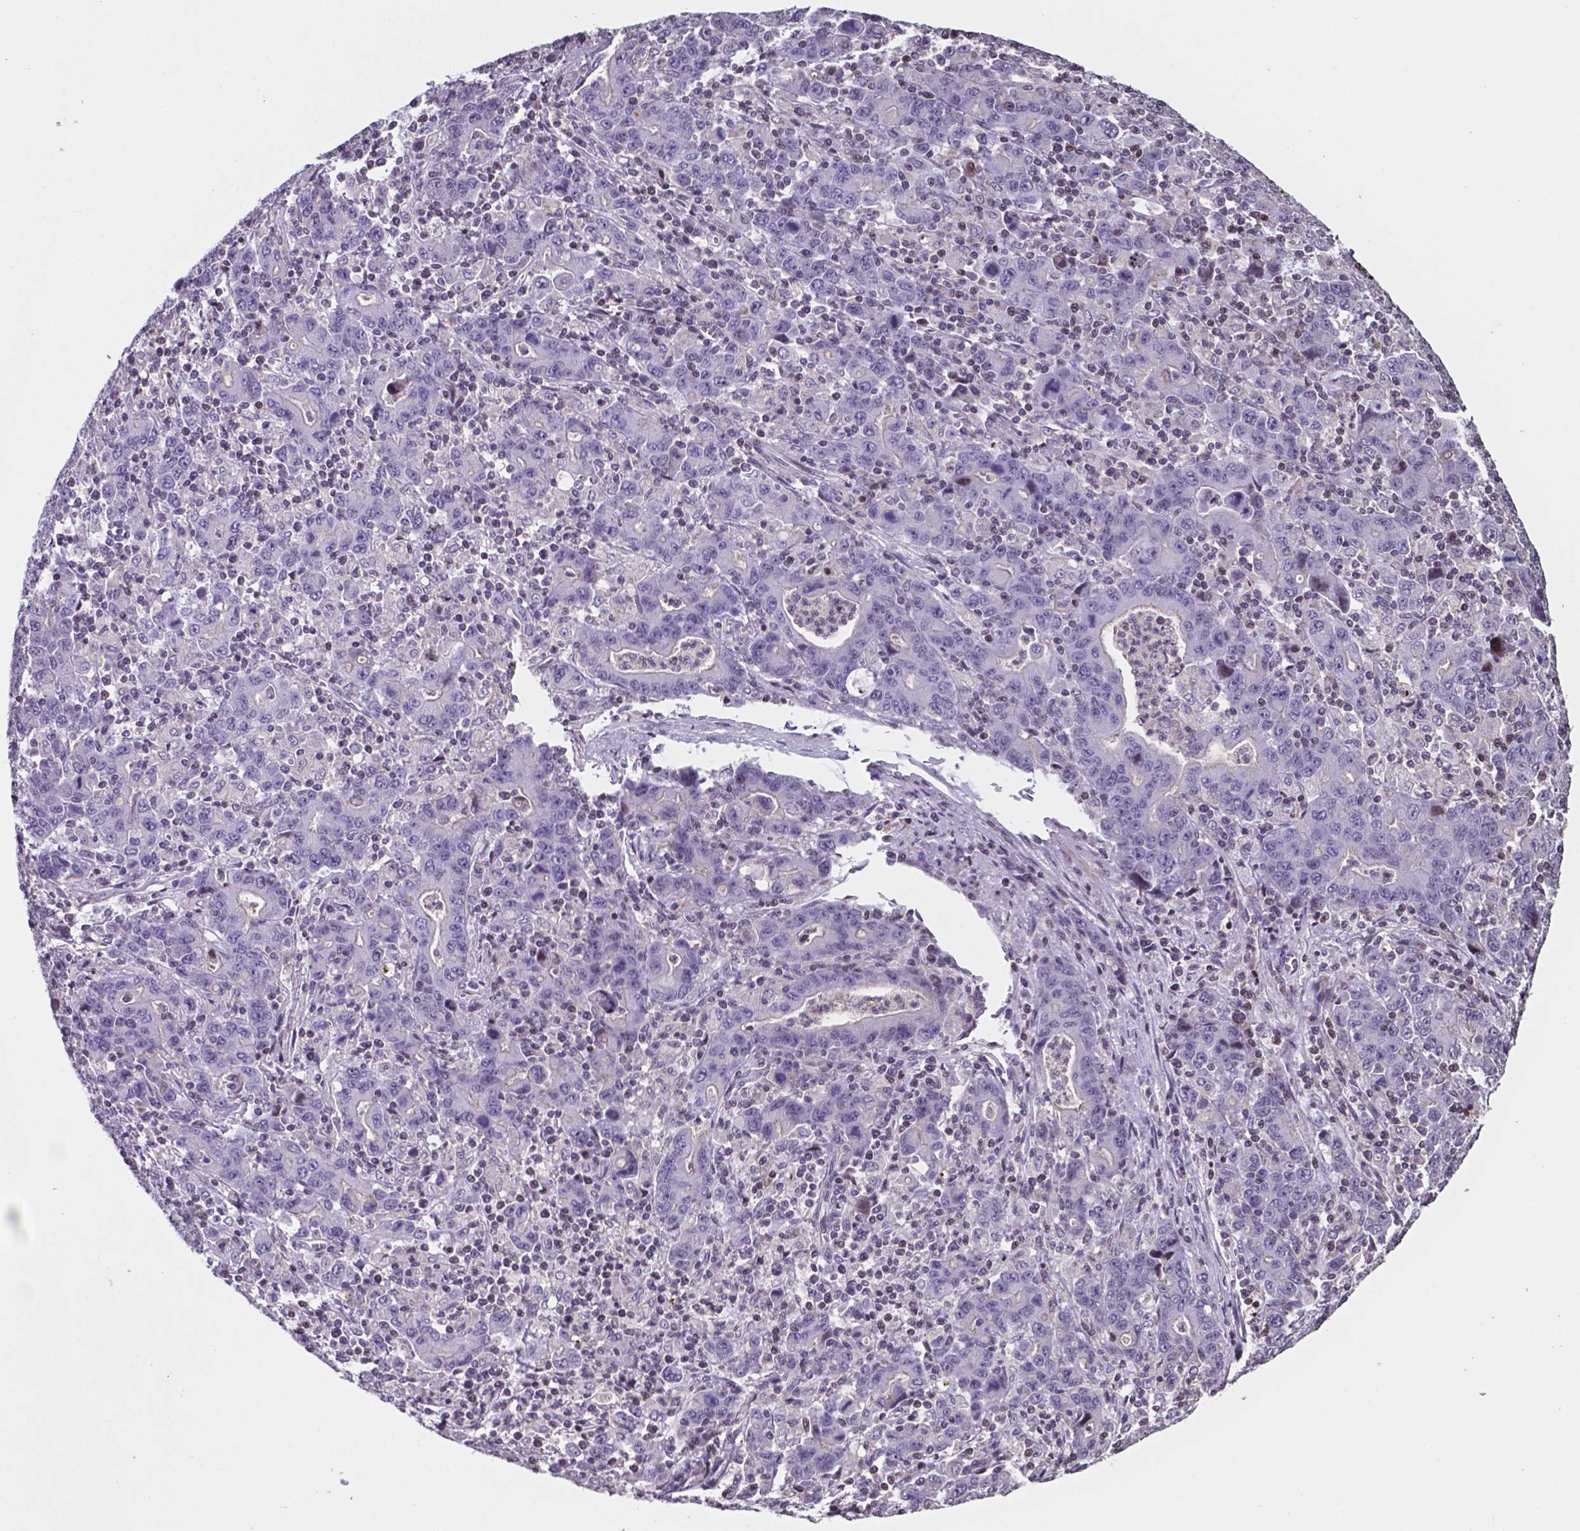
{"staining": {"intensity": "negative", "quantity": "none", "location": "none"}, "tissue": "stomach cancer", "cell_type": "Tumor cells", "image_type": "cancer", "snomed": [{"axis": "morphology", "description": "Adenocarcinoma, NOS"}, {"axis": "topography", "description": "Stomach, upper"}], "caption": "An image of human stomach cancer is negative for staining in tumor cells.", "gene": "MLC1", "patient": {"sex": "male", "age": 69}}